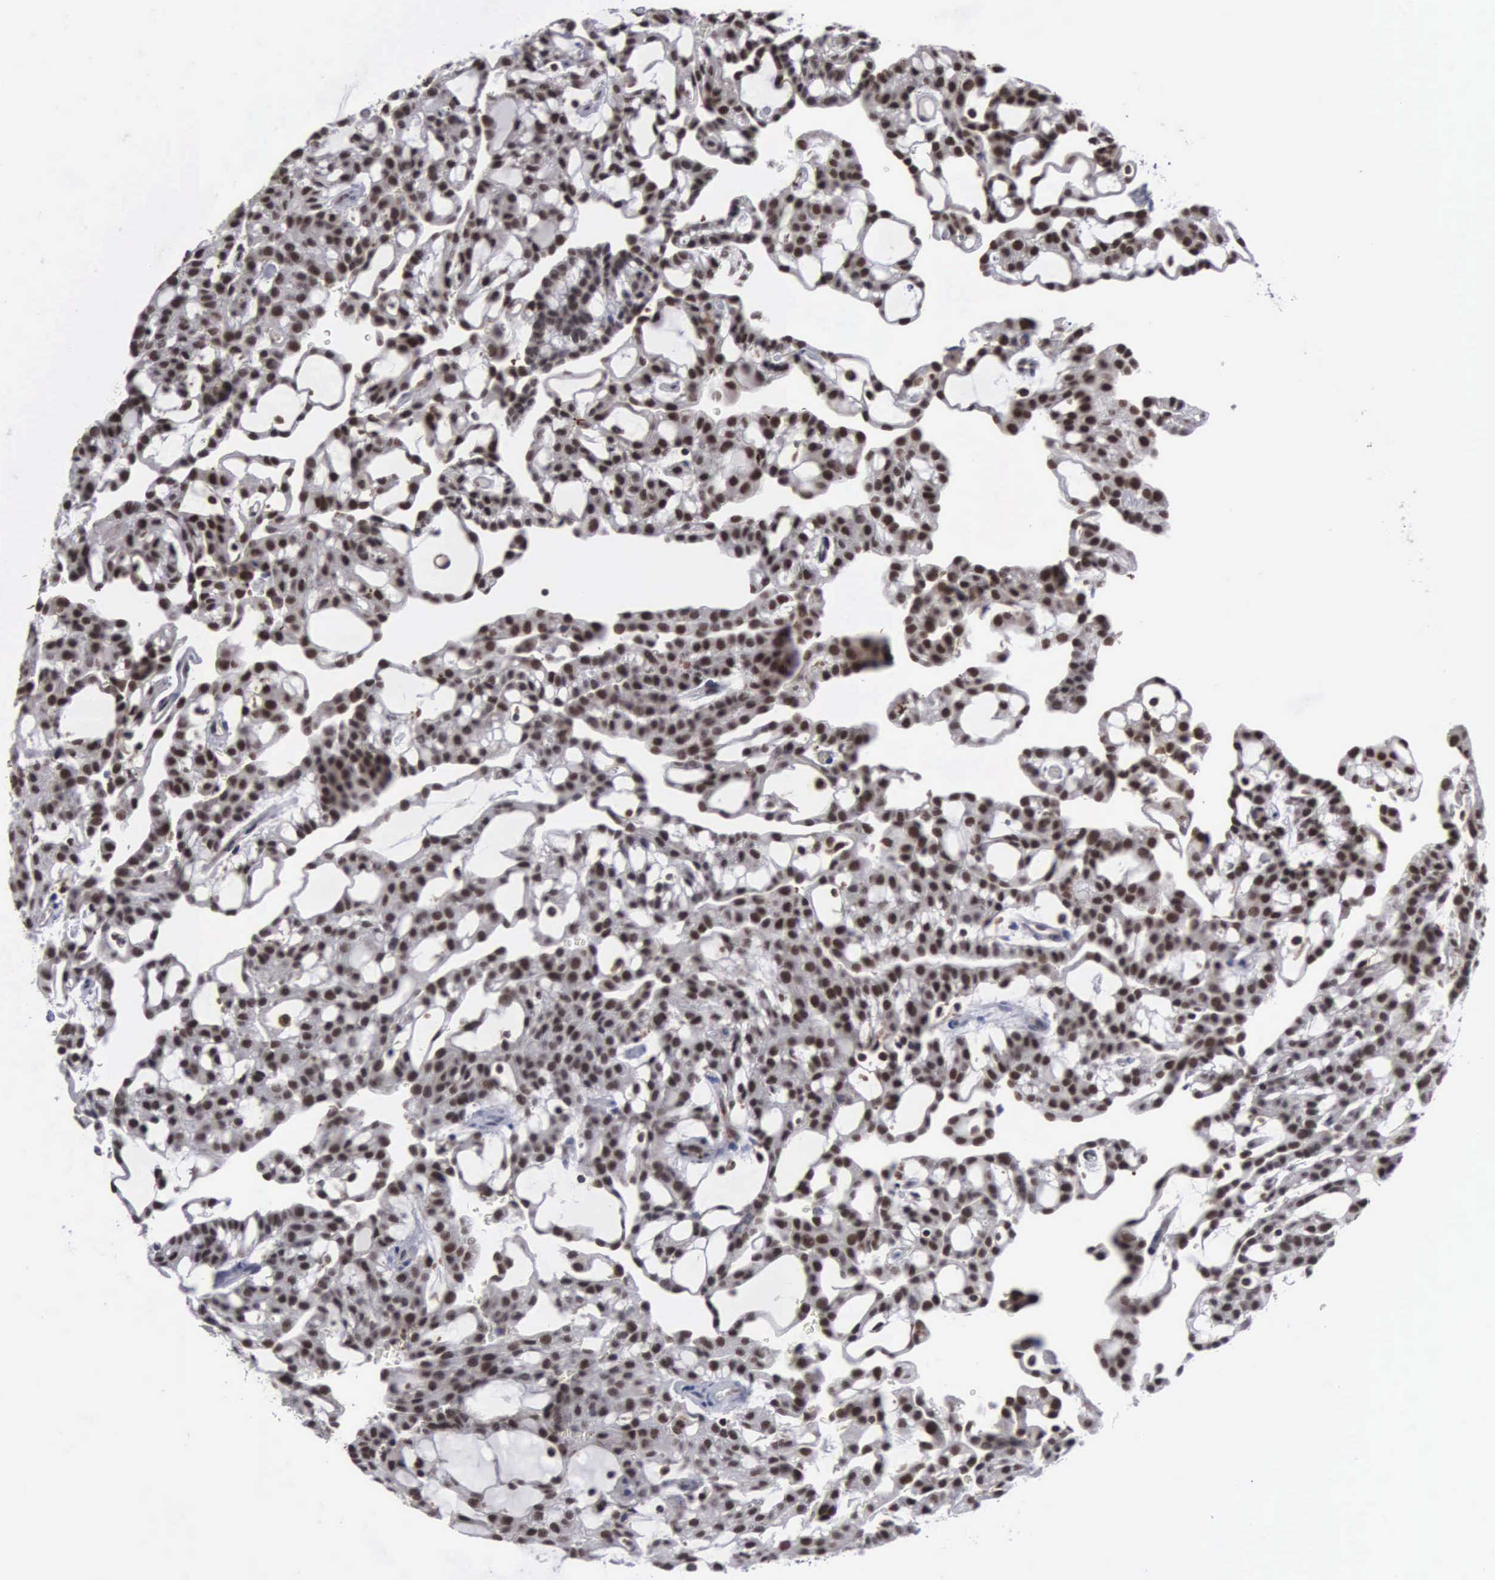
{"staining": {"intensity": "strong", "quantity": ">75%", "location": "nuclear"}, "tissue": "renal cancer", "cell_type": "Tumor cells", "image_type": "cancer", "snomed": [{"axis": "morphology", "description": "Adenocarcinoma, NOS"}, {"axis": "topography", "description": "Kidney"}], "caption": "Renal adenocarcinoma stained with immunohistochemistry (IHC) reveals strong nuclear positivity in approximately >75% of tumor cells. (Brightfield microscopy of DAB IHC at high magnification).", "gene": "TRMT5", "patient": {"sex": "male", "age": 63}}